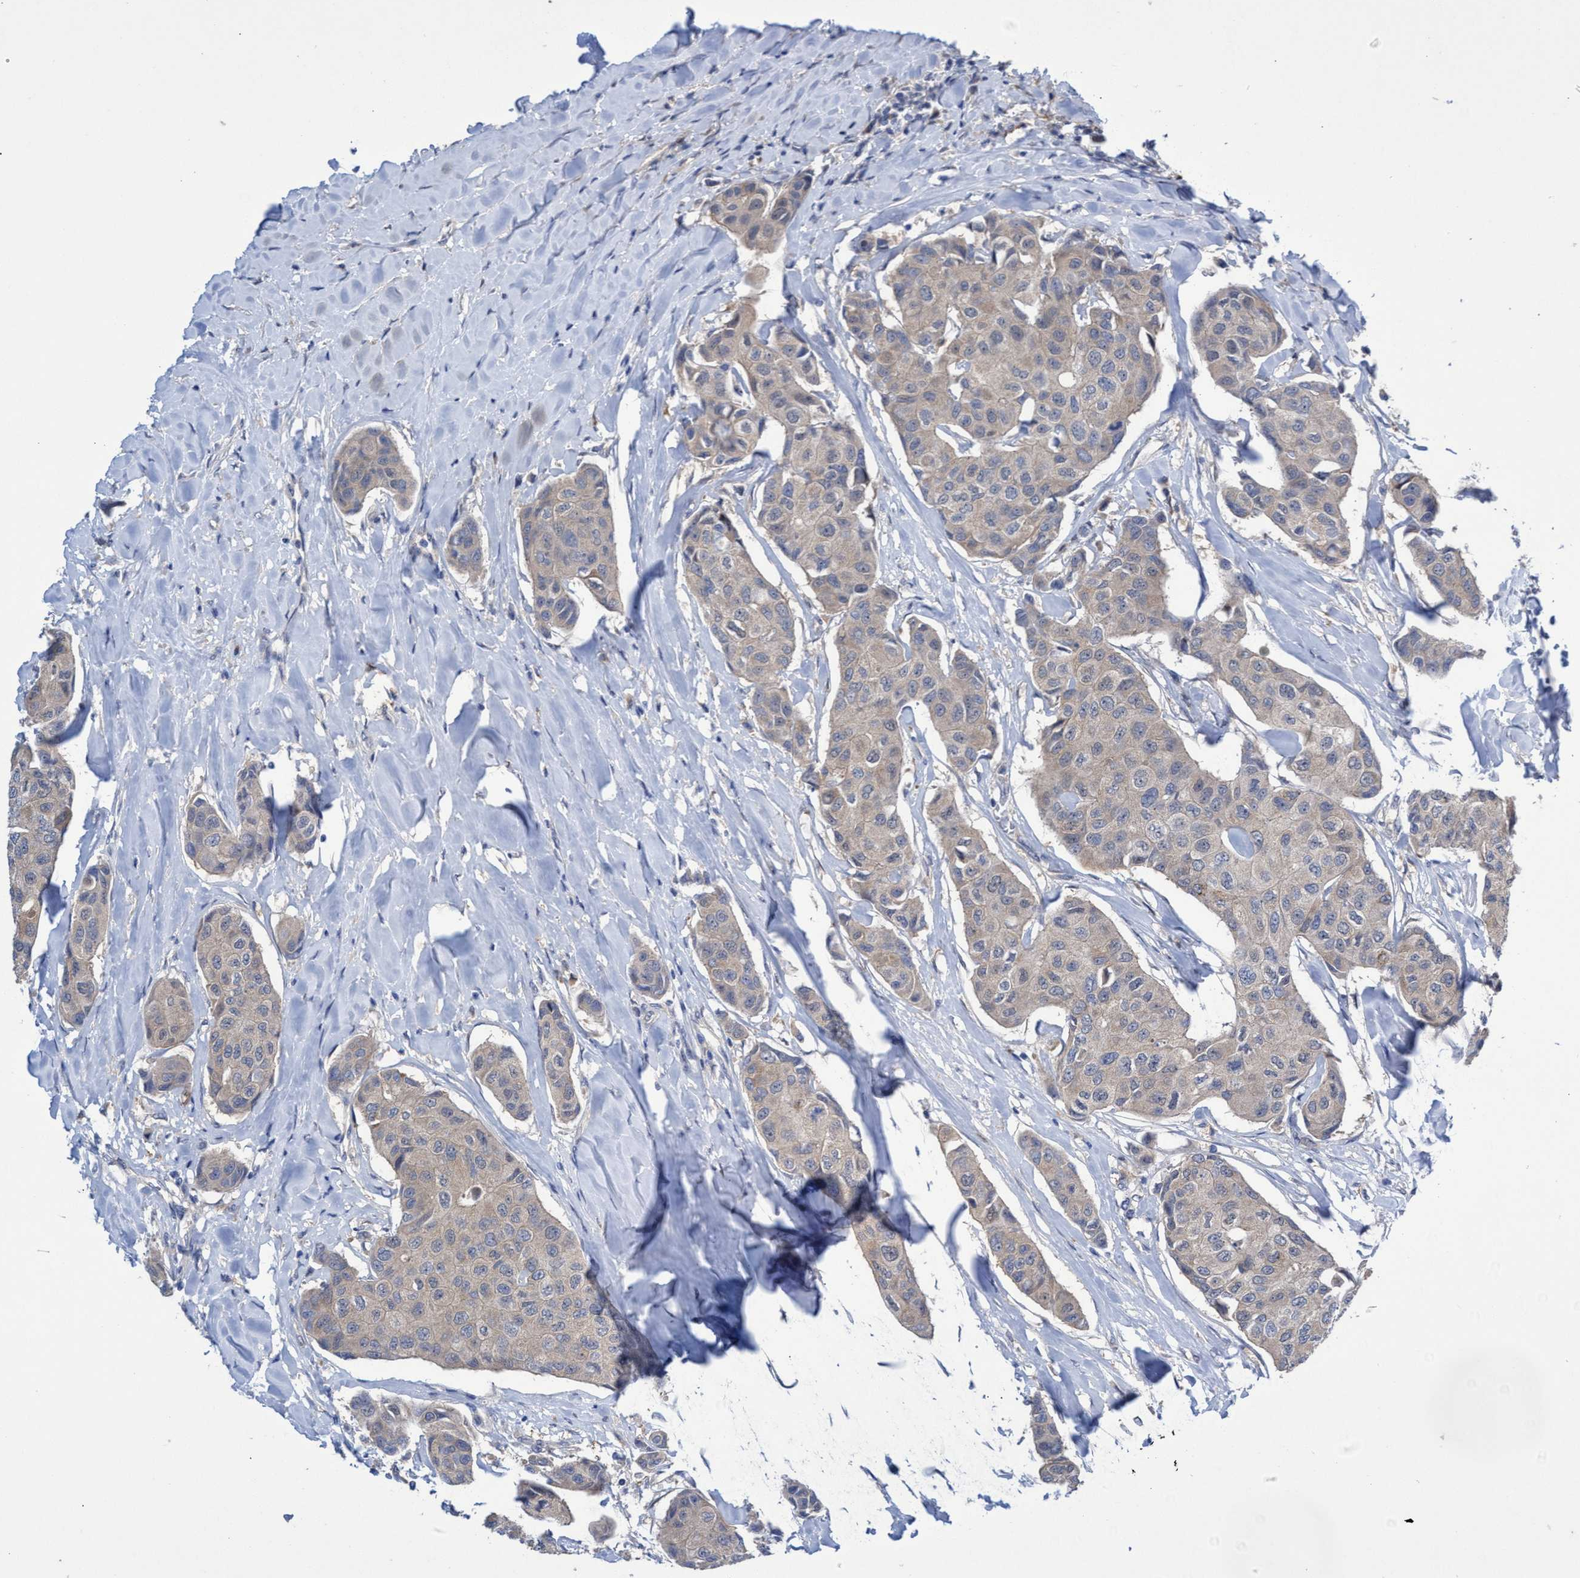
{"staining": {"intensity": "weak", "quantity": "<25%", "location": "cytoplasmic/membranous"}, "tissue": "breast cancer", "cell_type": "Tumor cells", "image_type": "cancer", "snomed": [{"axis": "morphology", "description": "Duct carcinoma"}, {"axis": "topography", "description": "Breast"}], "caption": "A photomicrograph of infiltrating ductal carcinoma (breast) stained for a protein demonstrates no brown staining in tumor cells. (DAB (3,3'-diaminobenzidine) immunohistochemistry, high magnification).", "gene": "SVEP1", "patient": {"sex": "female", "age": 80}}